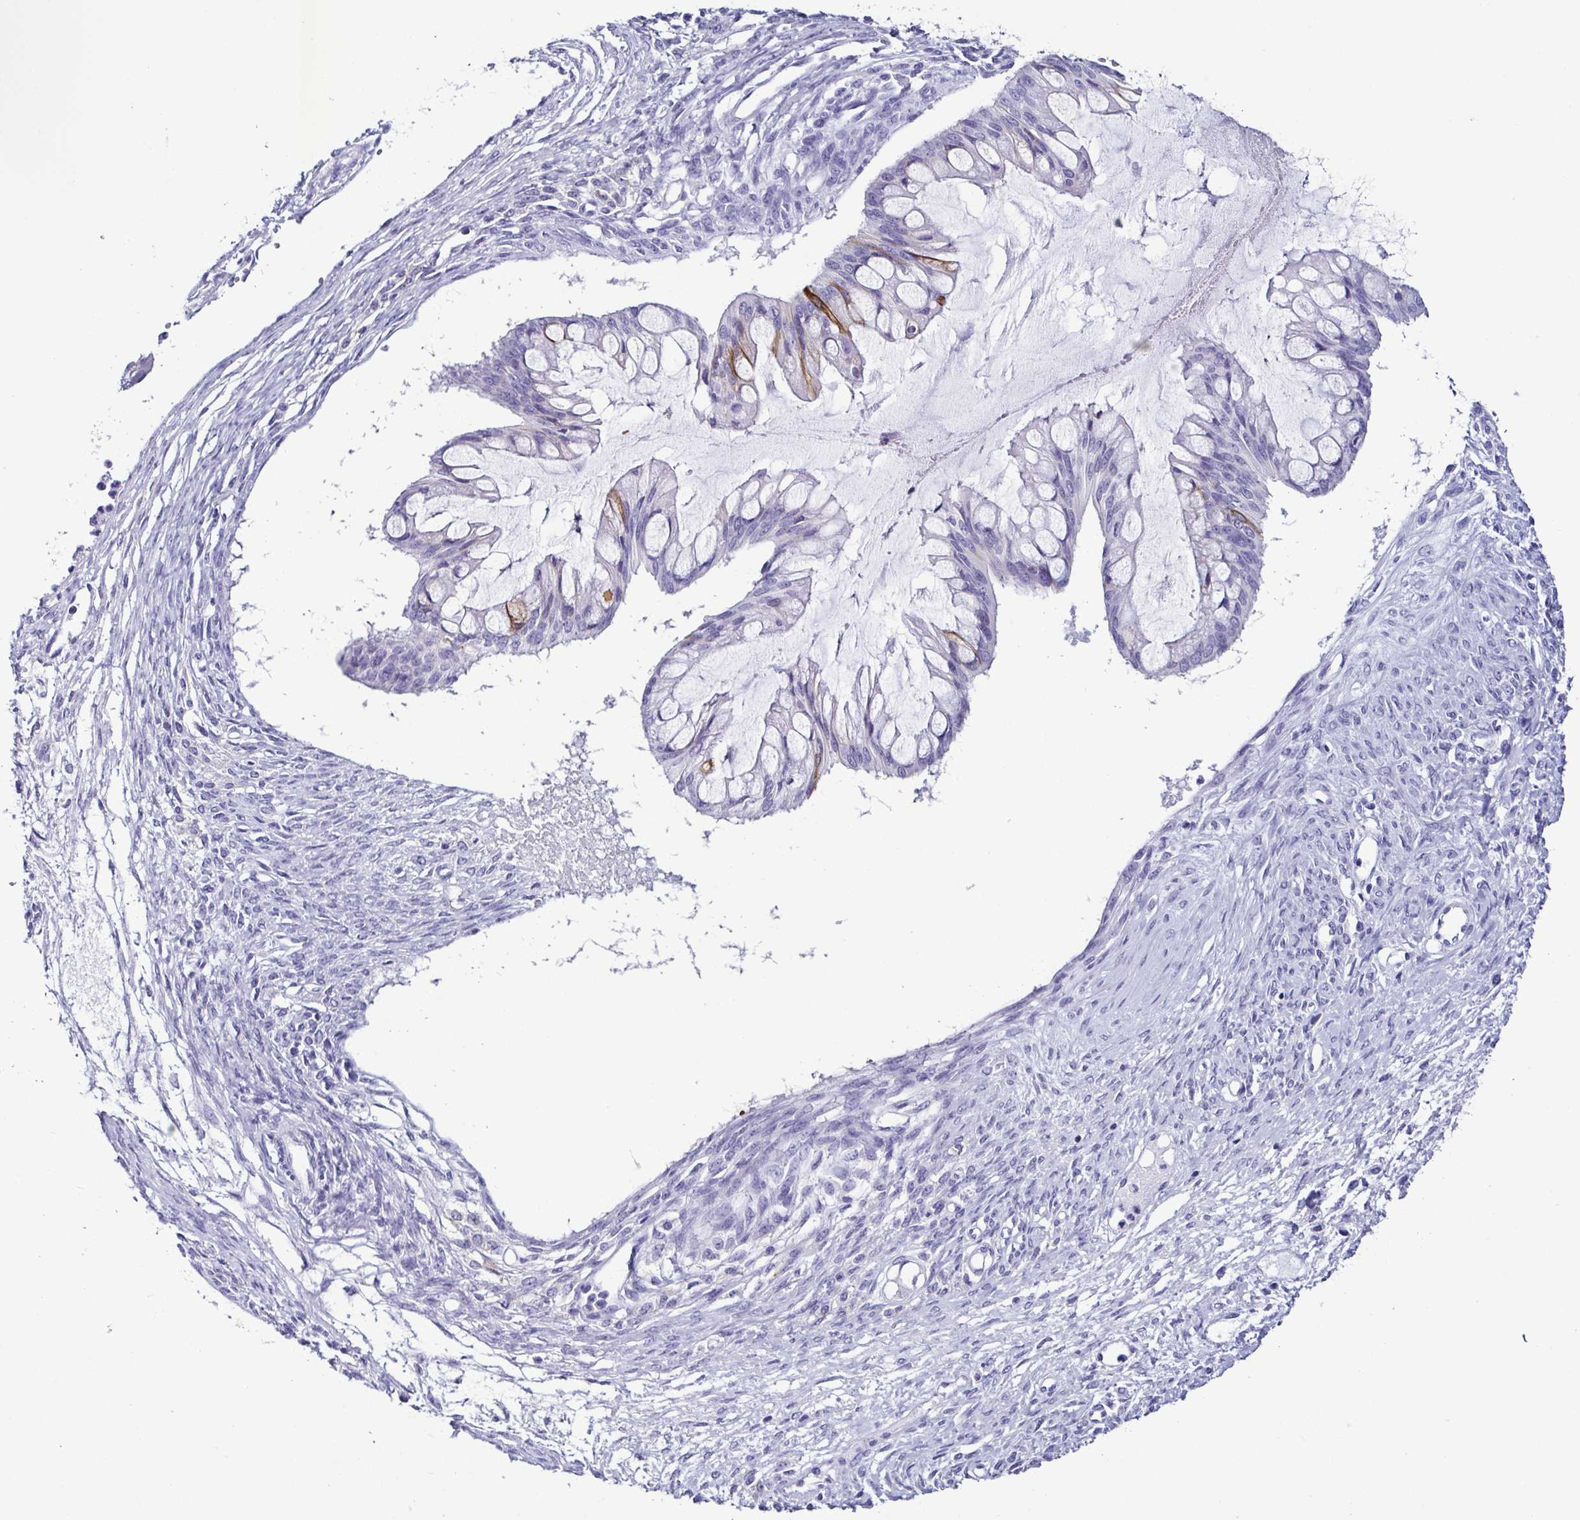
{"staining": {"intensity": "moderate", "quantity": "<25%", "location": "cytoplasmic/membranous"}, "tissue": "ovarian cancer", "cell_type": "Tumor cells", "image_type": "cancer", "snomed": [{"axis": "morphology", "description": "Cystadenocarcinoma, mucinous, NOS"}, {"axis": "topography", "description": "Ovary"}], "caption": "Ovarian cancer (mucinous cystadenocarcinoma) stained for a protein demonstrates moderate cytoplasmic/membranous positivity in tumor cells.", "gene": "SRL", "patient": {"sex": "female", "age": 73}}